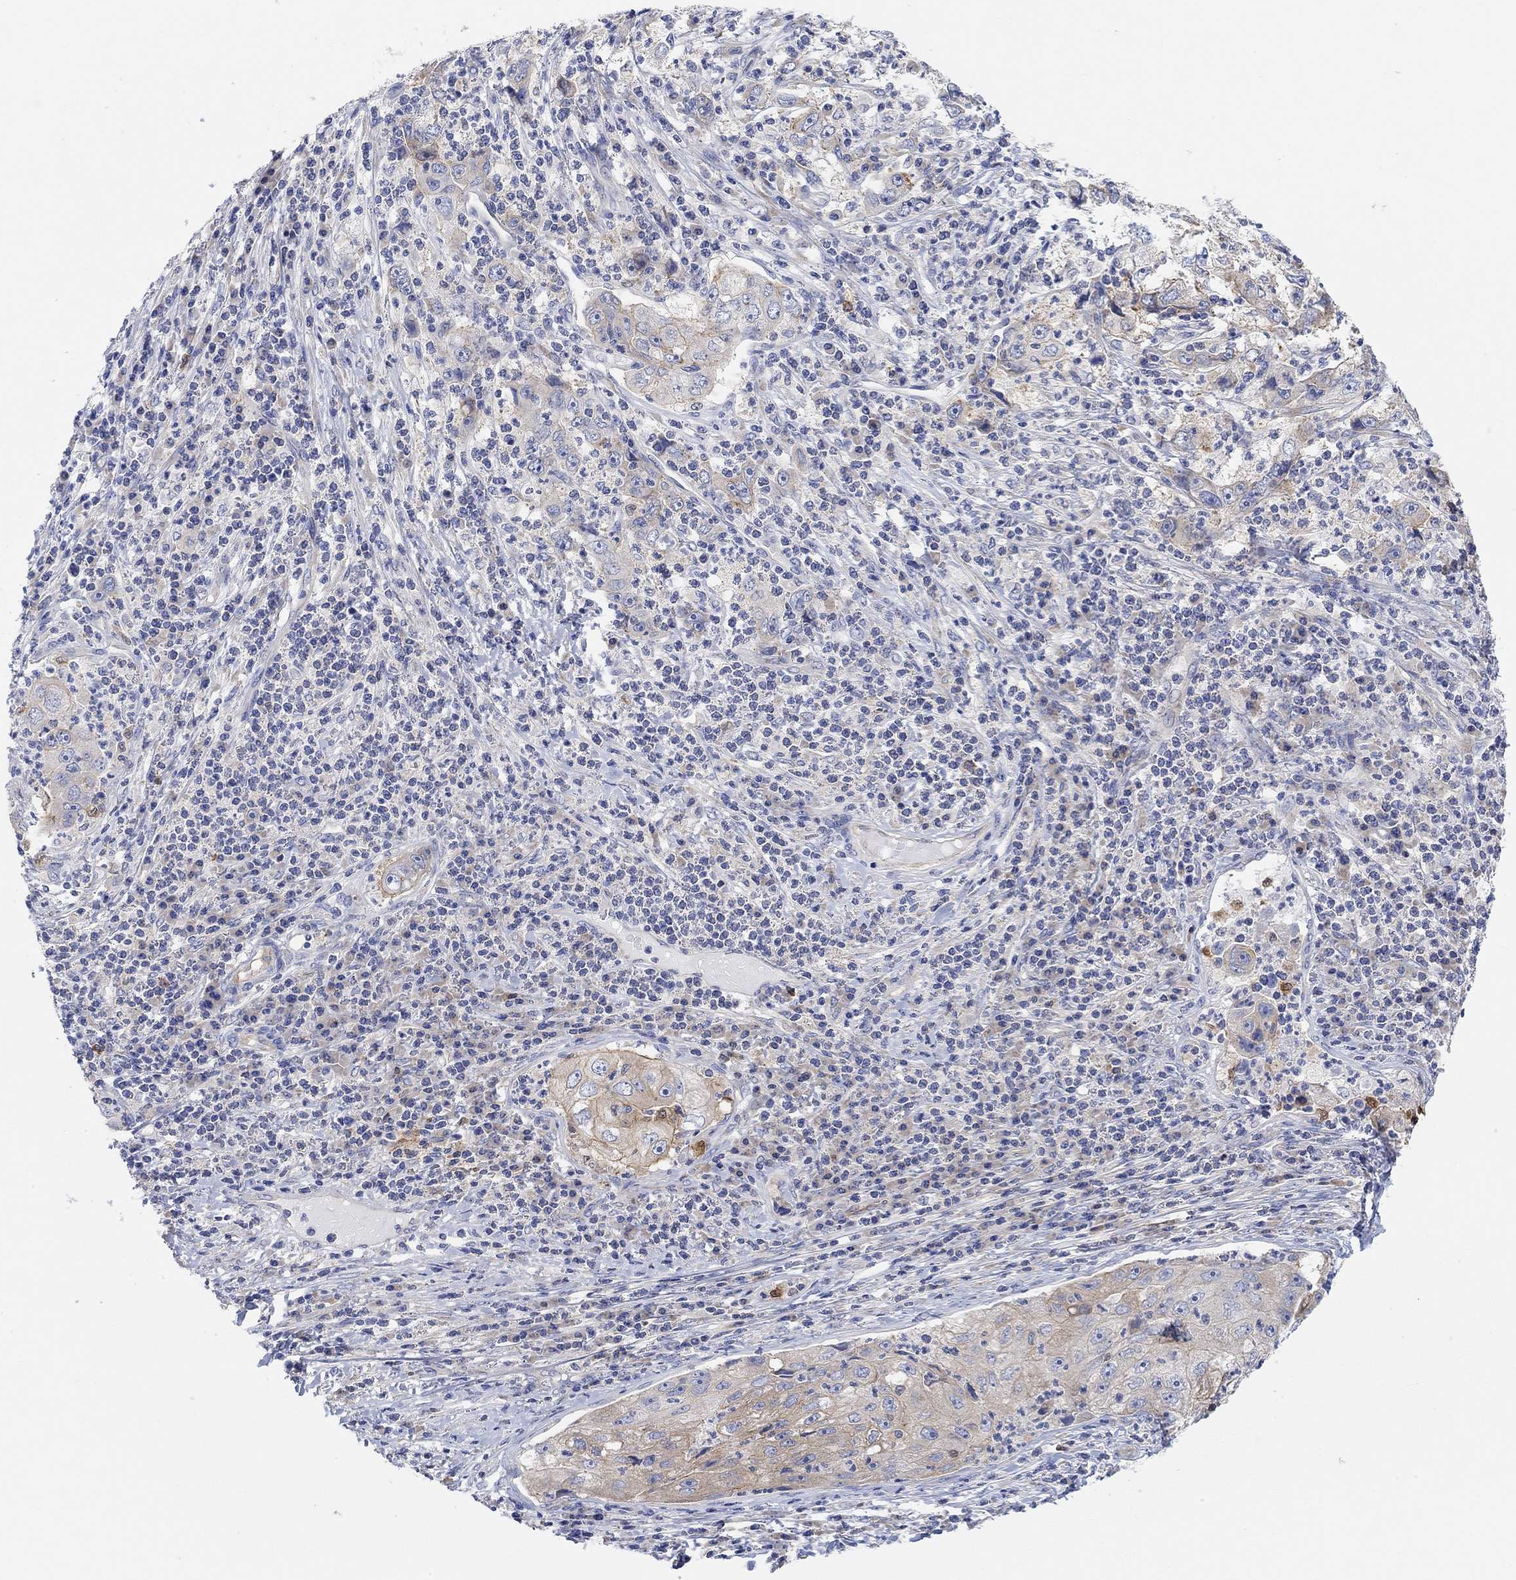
{"staining": {"intensity": "moderate", "quantity": "<25%", "location": "cytoplasmic/membranous"}, "tissue": "cervical cancer", "cell_type": "Tumor cells", "image_type": "cancer", "snomed": [{"axis": "morphology", "description": "Squamous cell carcinoma, NOS"}, {"axis": "topography", "description": "Cervix"}], "caption": "Squamous cell carcinoma (cervical) stained with IHC shows moderate cytoplasmic/membranous expression in approximately <25% of tumor cells.", "gene": "RGS1", "patient": {"sex": "female", "age": 36}}